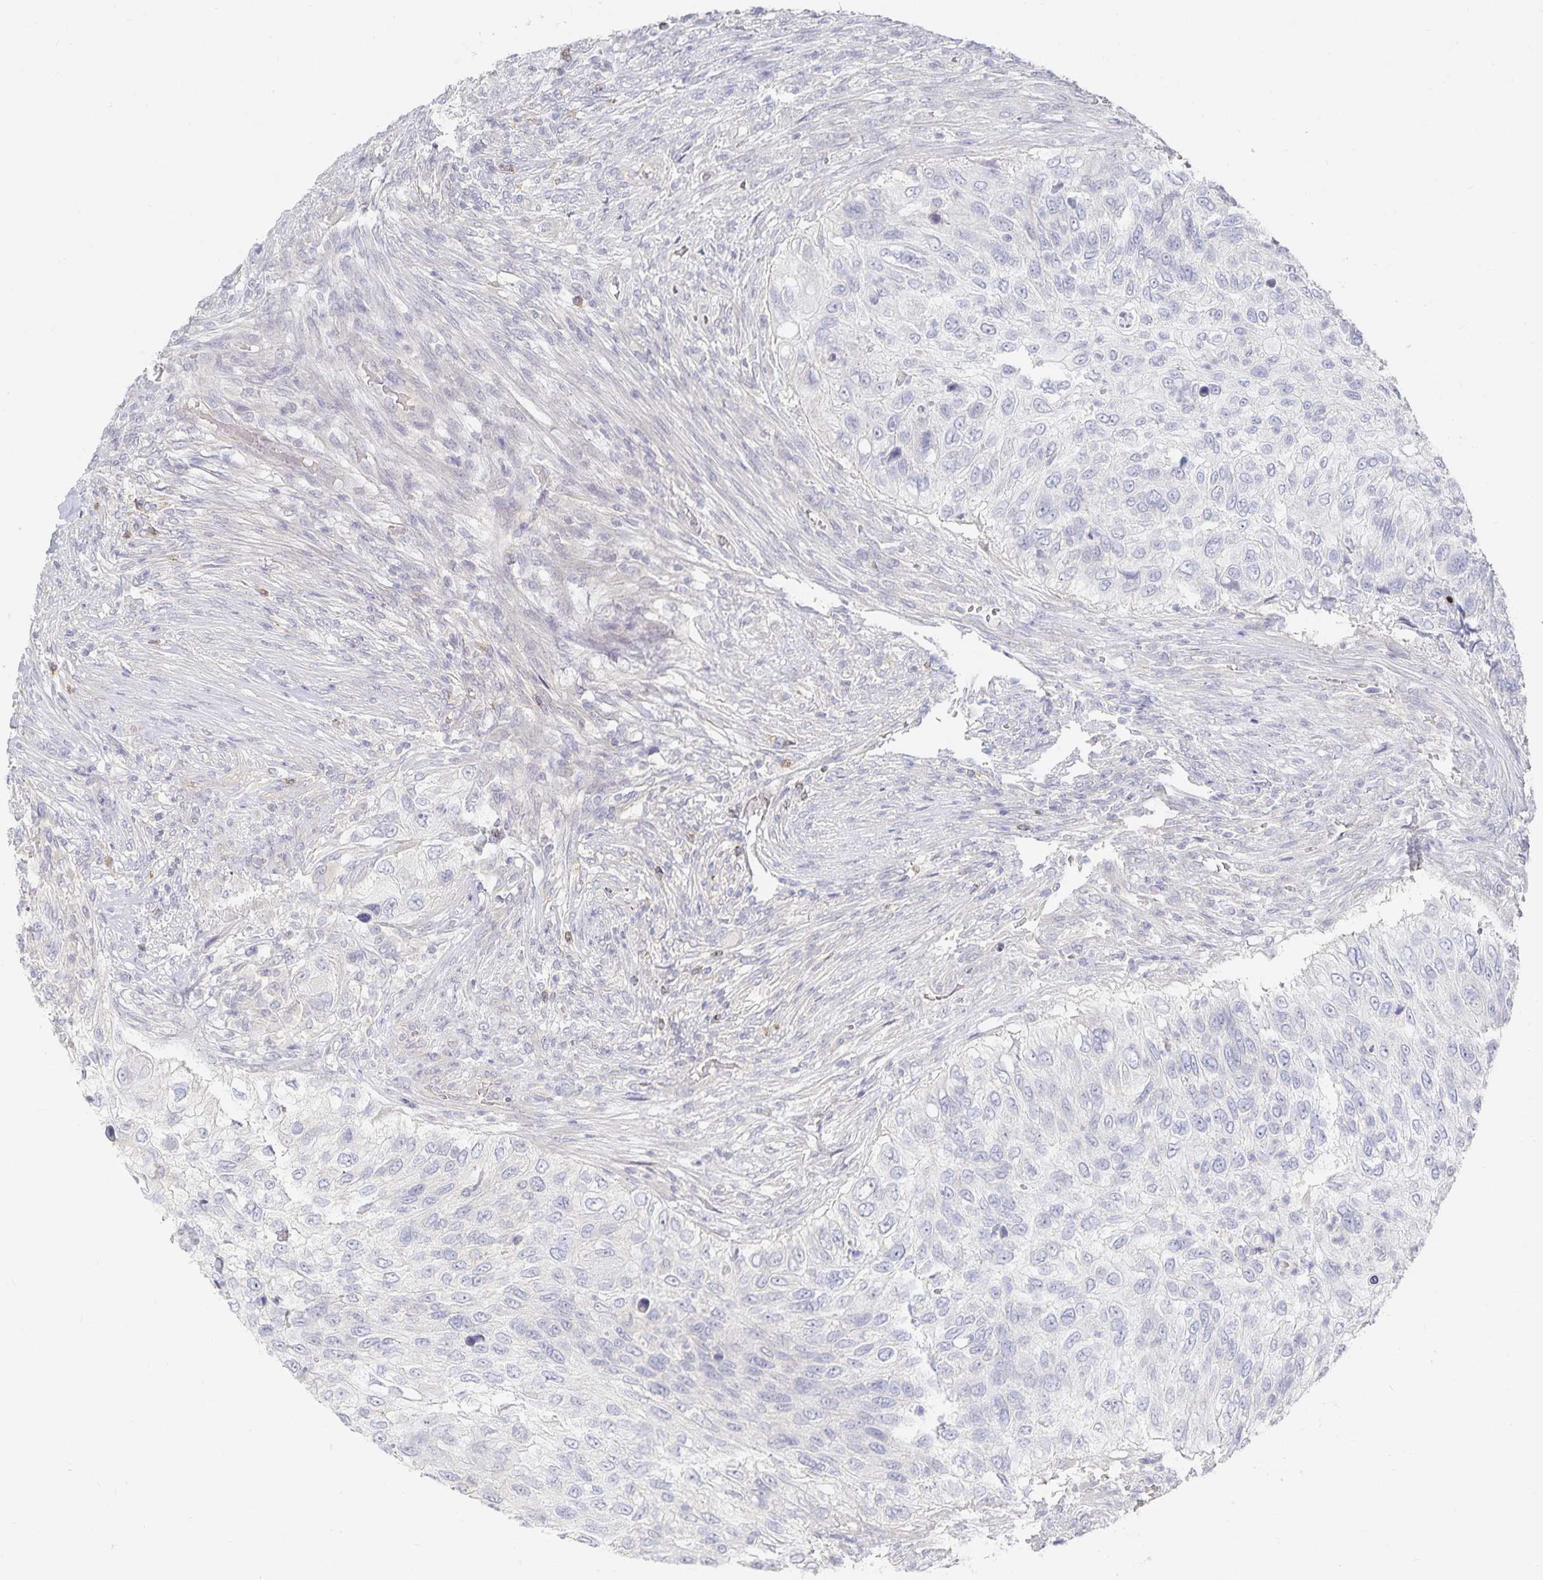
{"staining": {"intensity": "negative", "quantity": "none", "location": "none"}, "tissue": "urothelial cancer", "cell_type": "Tumor cells", "image_type": "cancer", "snomed": [{"axis": "morphology", "description": "Urothelial carcinoma, High grade"}, {"axis": "topography", "description": "Urinary bladder"}], "caption": "Image shows no protein positivity in tumor cells of urothelial cancer tissue.", "gene": "DNAH9", "patient": {"sex": "female", "age": 60}}